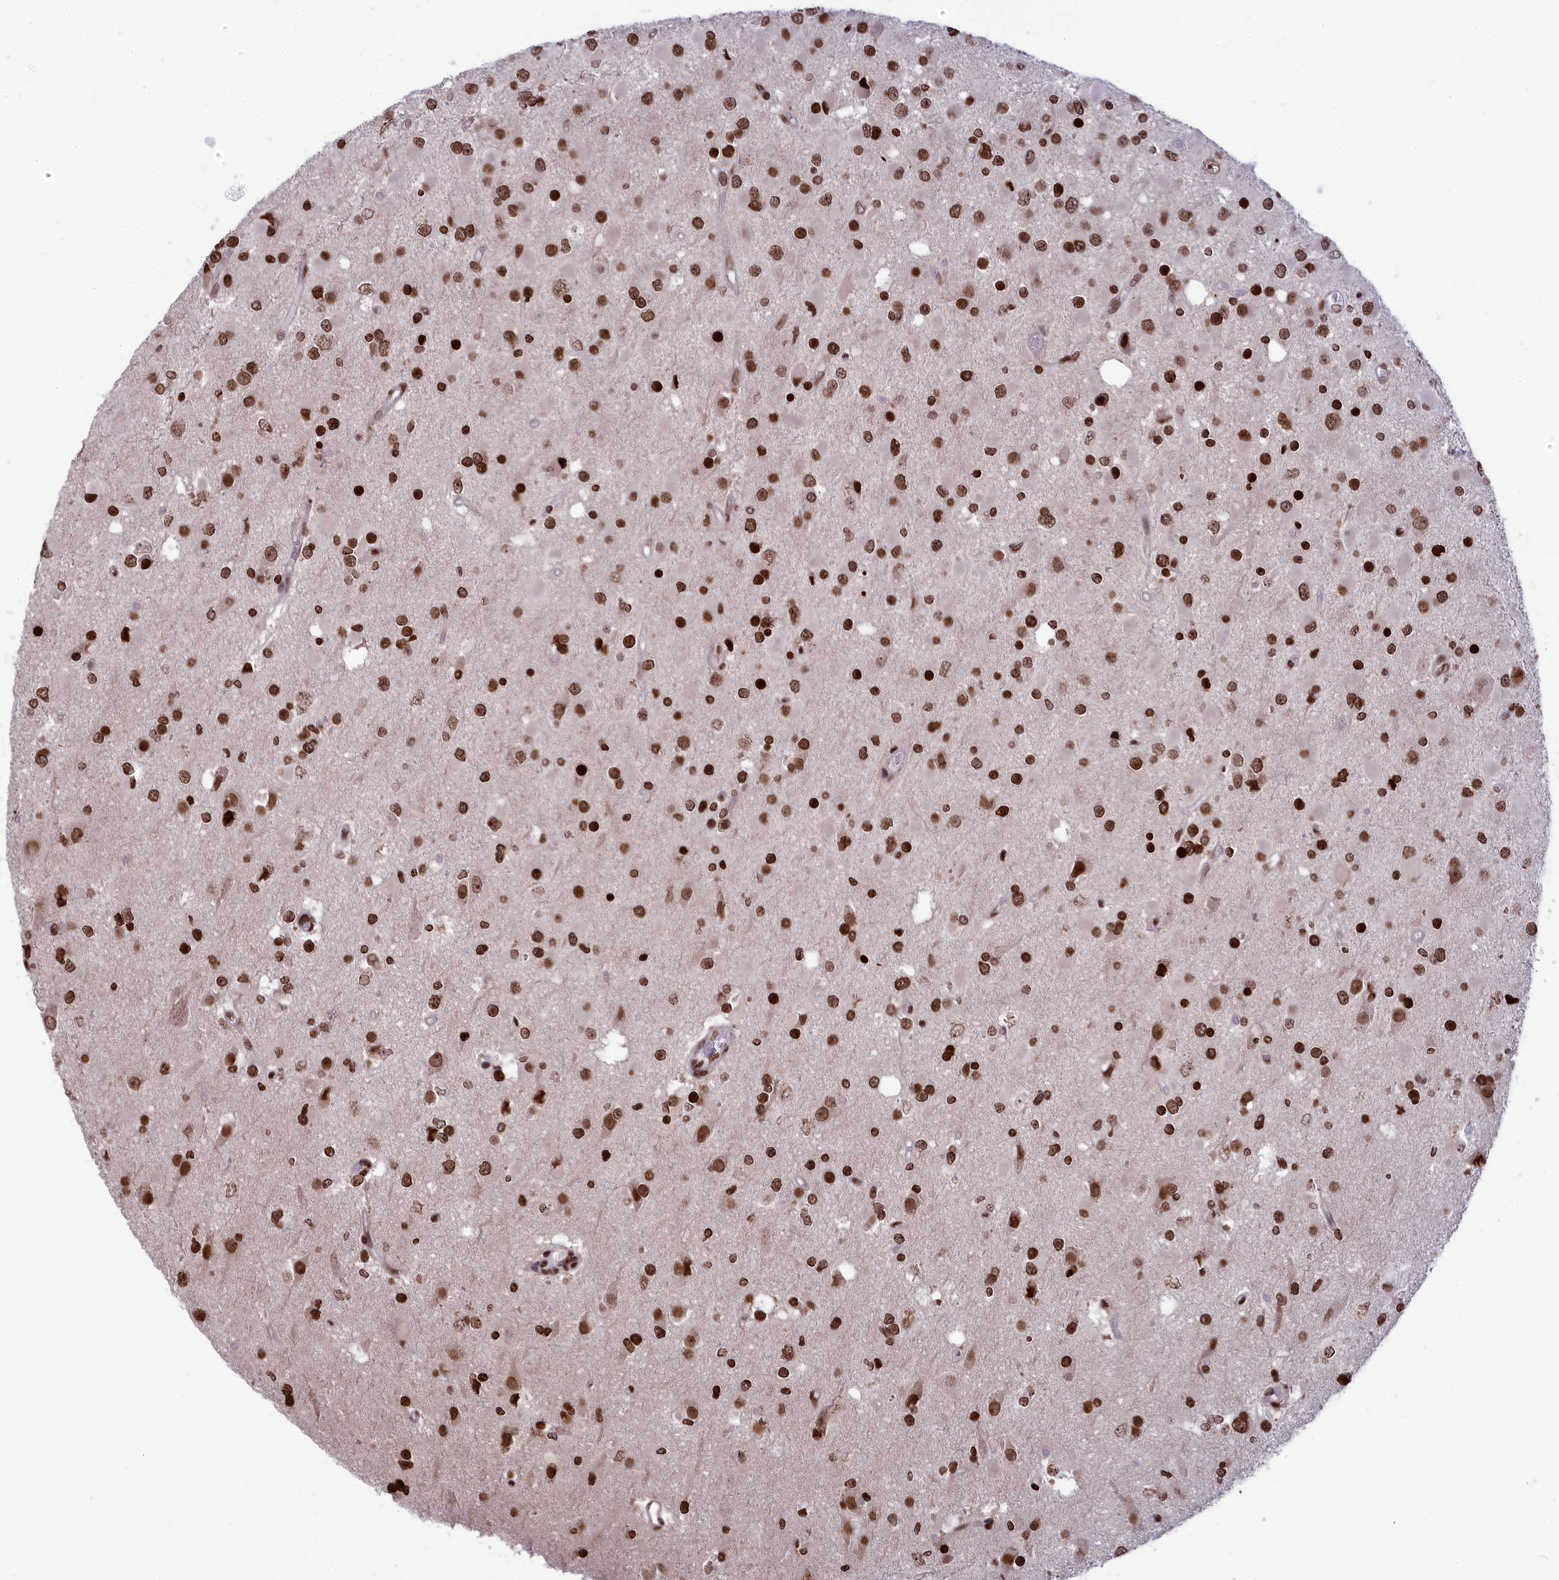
{"staining": {"intensity": "strong", "quantity": ">75%", "location": "nuclear"}, "tissue": "glioma", "cell_type": "Tumor cells", "image_type": "cancer", "snomed": [{"axis": "morphology", "description": "Glioma, malignant, High grade"}, {"axis": "topography", "description": "Brain"}], "caption": "The immunohistochemical stain labels strong nuclear staining in tumor cells of malignant glioma (high-grade) tissue.", "gene": "TET2", "patient": {"sex": "male", "age": 53}}